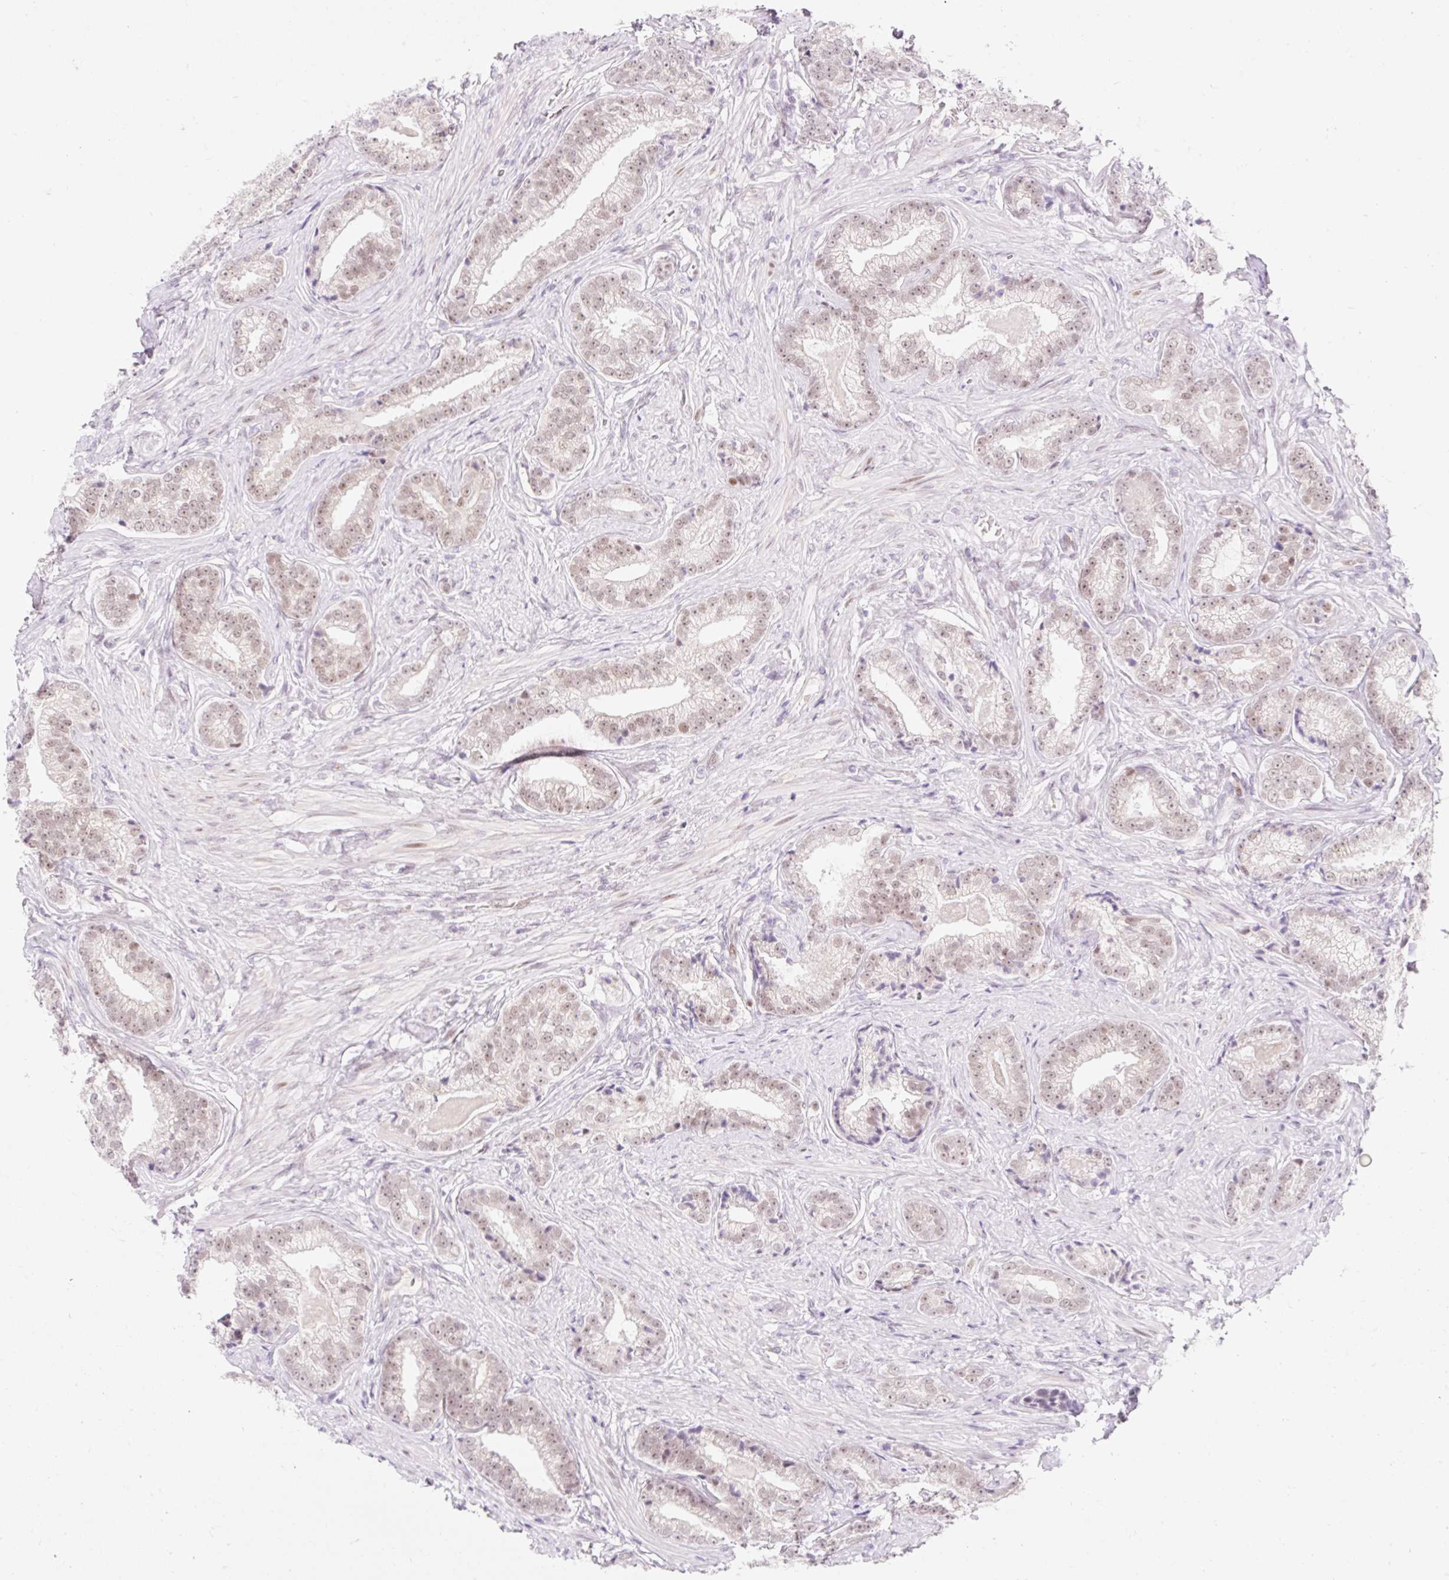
{"staining": {"intensity": "weak", "quantity": ">75%", "location": "nuclear"}, "tissue": "prostate cancer", "cell_type": "Tumor cells", "image_type": "cancer", "snomed": [{"axis": "morphology", "description": "Adenocarcinoma, Low grade"}, {"axis": "topography", "description": "Prostate"}], "caption": "Prostate low-grade adenocarcinoma was stained to show a protein in brown. There is low levels of weak nuclear expression in approximately >75% of tumor cells. (Stains: DAB (3,3'-diaminobenzidine) in brown, nuclei in blue, Microscopy: brightfield microscopy at high magnification).", "gene": "H2BW1", "patient": {"sex": "male", "age": 61}}